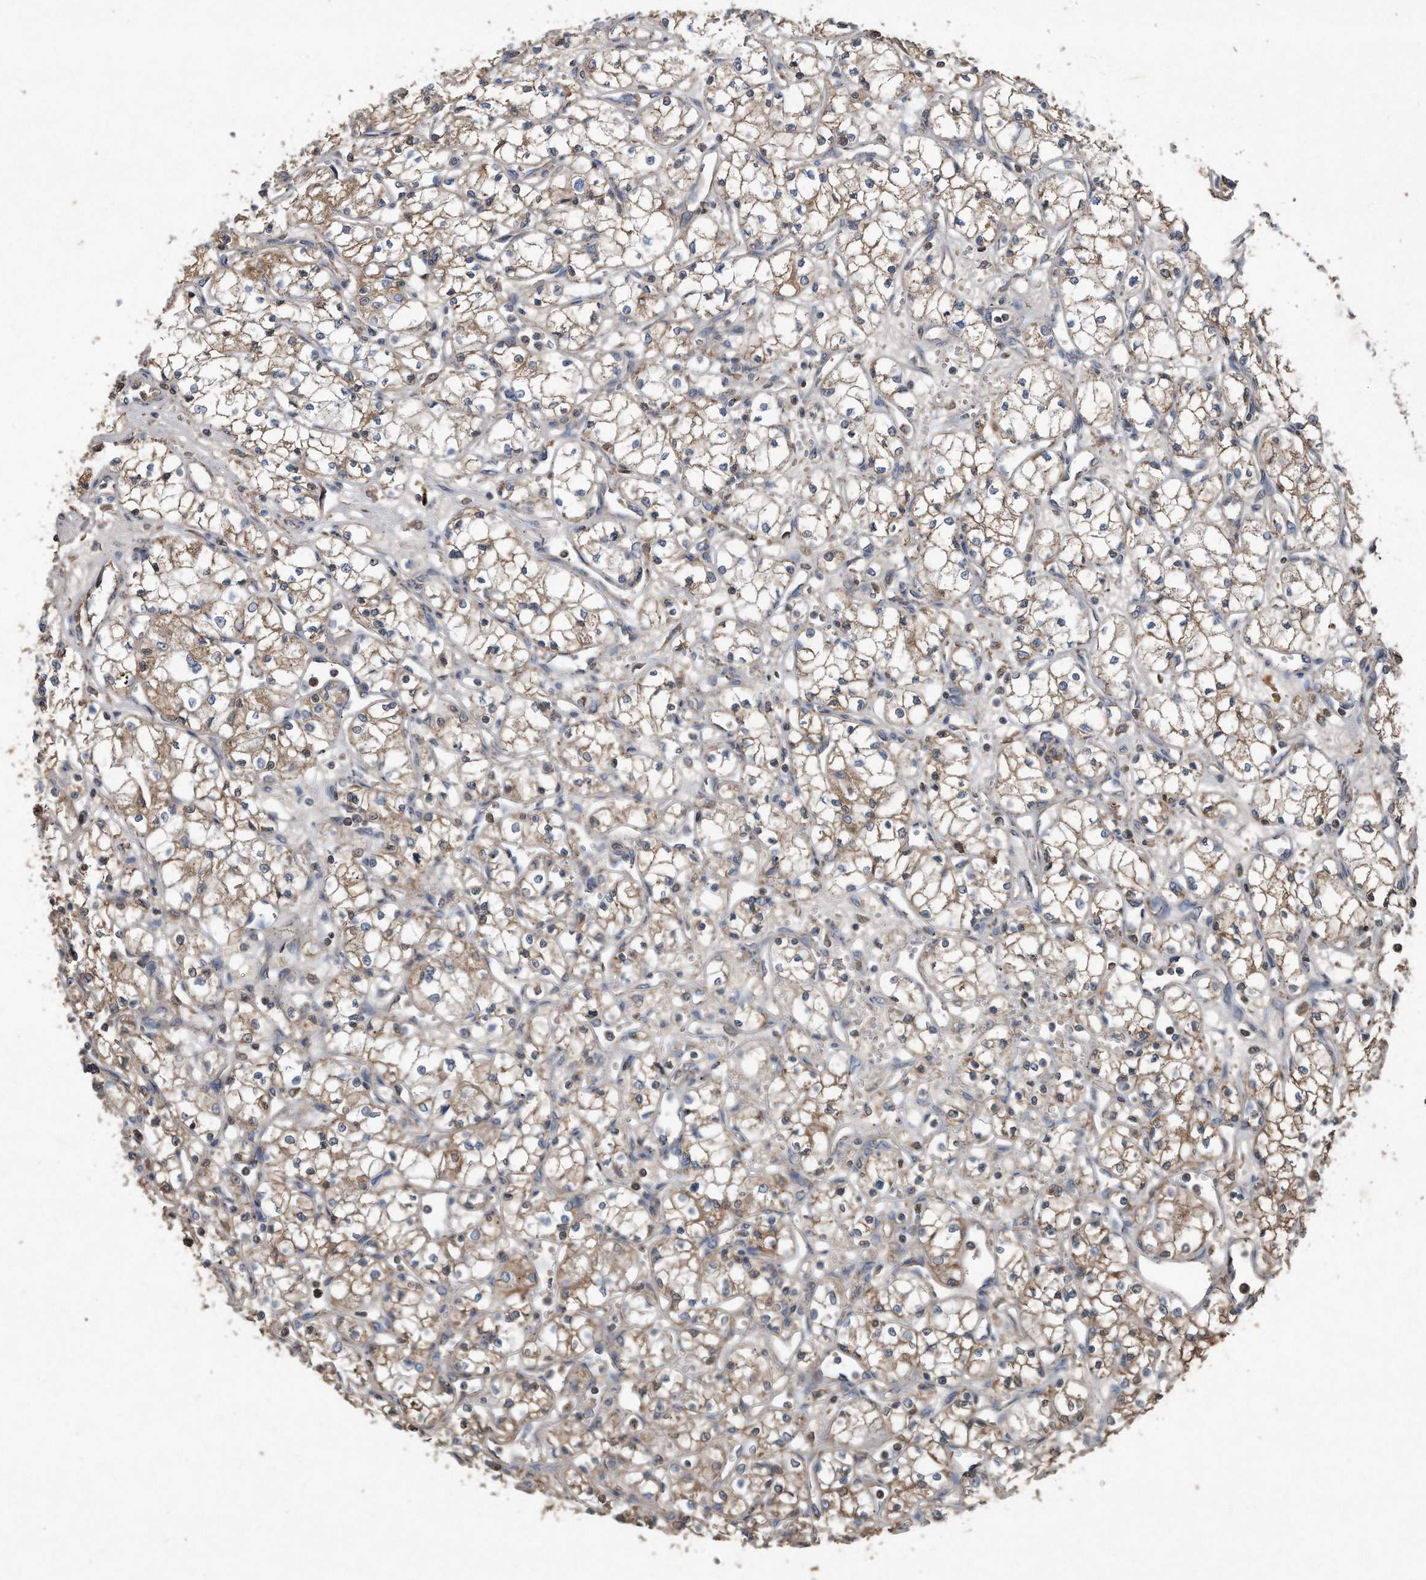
{"staining": {"intensity": "weak", "quantity": ">75%", "location": "cytoplasmic/membranous"}, "tissue": "renal cancer", "cell_type": "Tumor cells", "image_type": "cancer", "snomed": [{"axis": "morphology", "description": "Adenocarcinoma, NOS"}, {"axis": "topography", "description": "Kidney"}], "caption": "Renal cancer was stained to show a protein in brown. There is low levels of weak cytoplasmic/membranous positivity in approximately >75% of tumor cells.", "gene": "SDHA", "patient": {"sex": "male", "age": 59}}